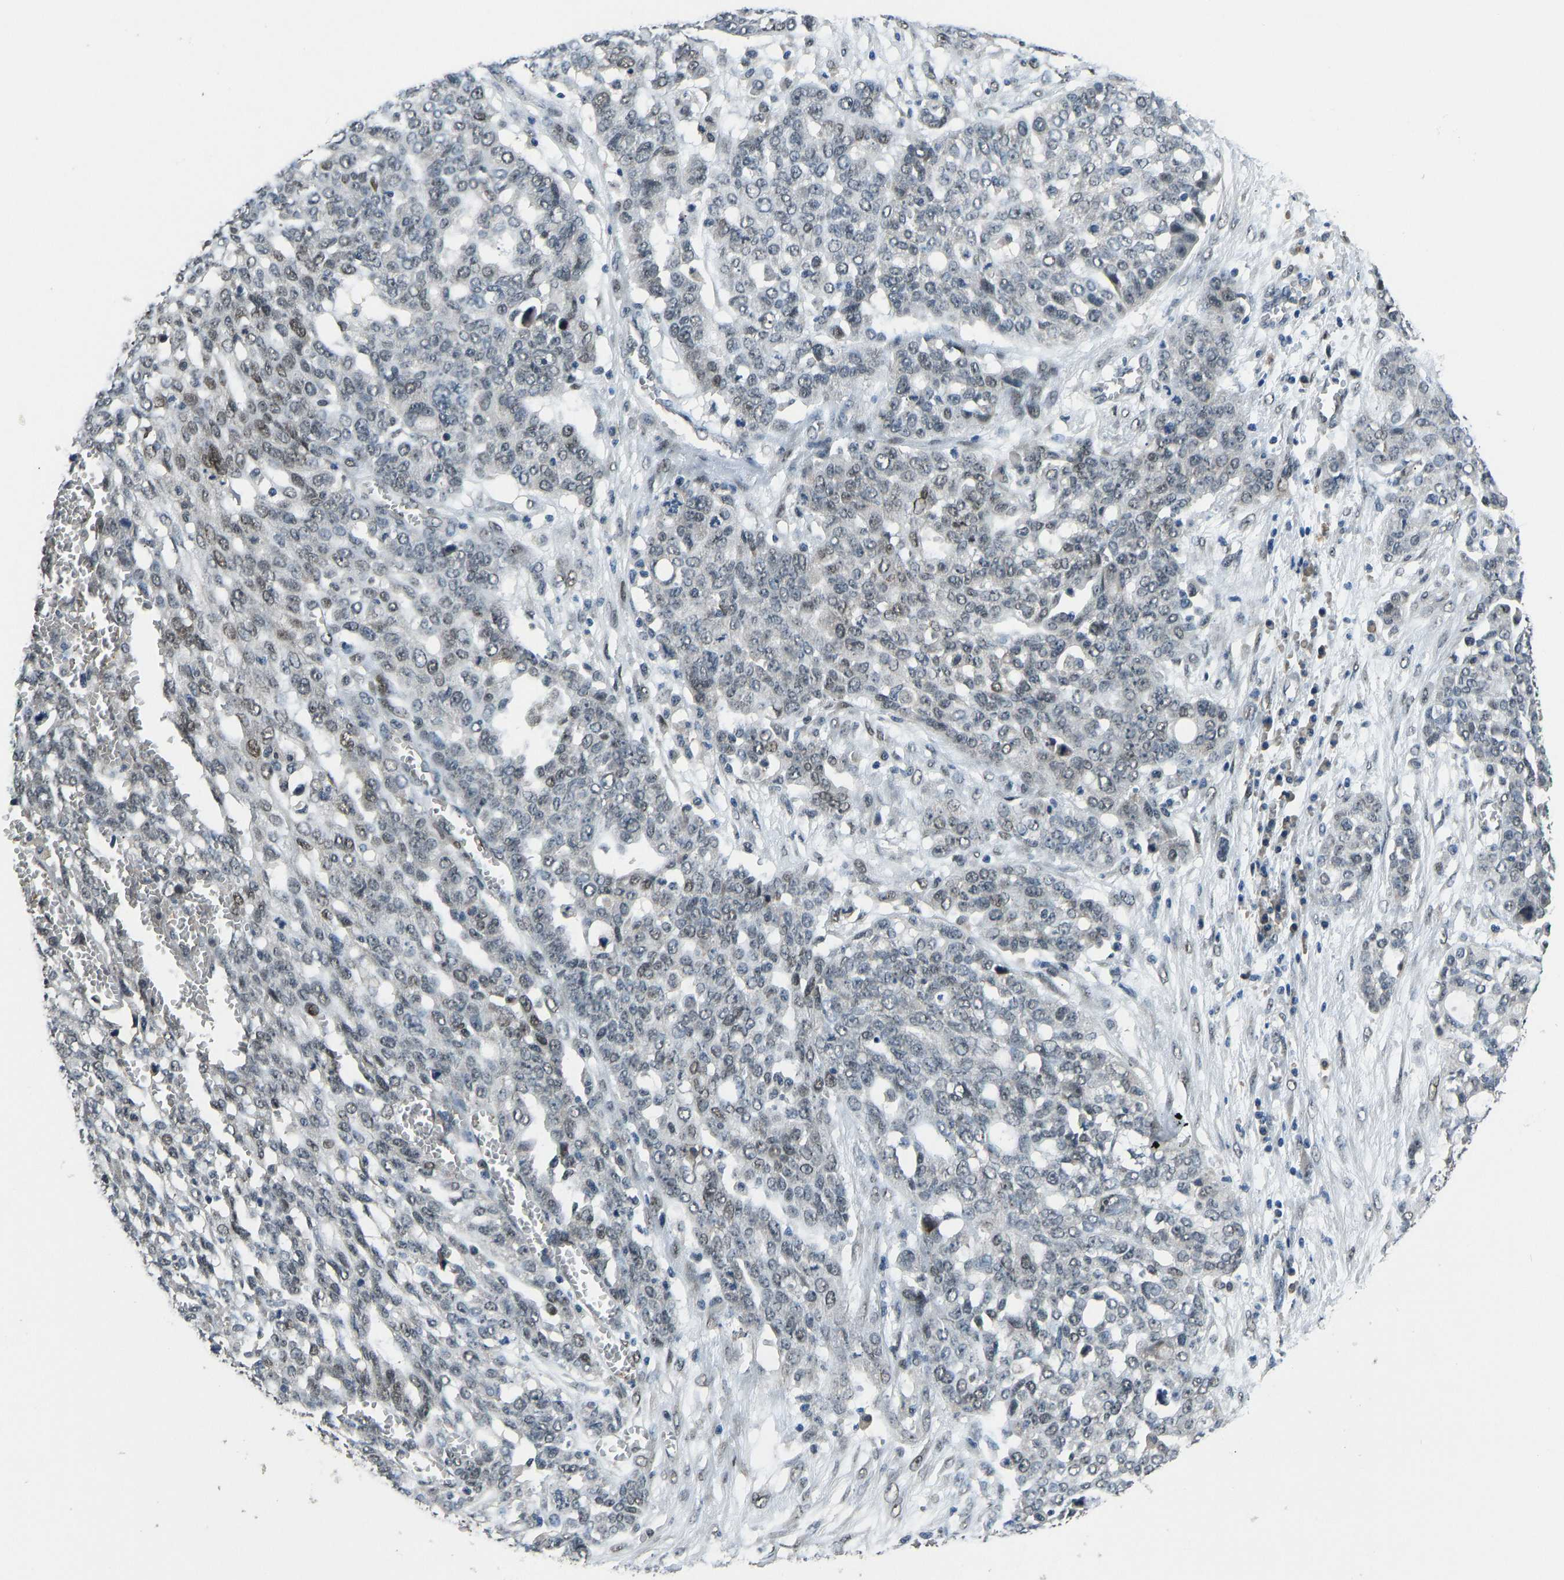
{"staining": {"intensity": "weak", "quantity": "<25%", "location": "nuclear"}, "tissue": "ovarian cancer", "cell_type": "Tumor cells", "image_type": "cancer", "snomed": [{"axis": "morphology", "description": "Cystadenocarcinoma, serous, NOS"}, {"axis": "topography", "description": "Soft tissue"}, {"axis": "topography", "description": "Ovary"}], "caption": "Ovarian cancer (serous cystadenocarcinoma) stained for a protein using IHC reveals no staining tumor cells.", "gene": "FOS", "patient": {"sex": "female", "age": 57}}